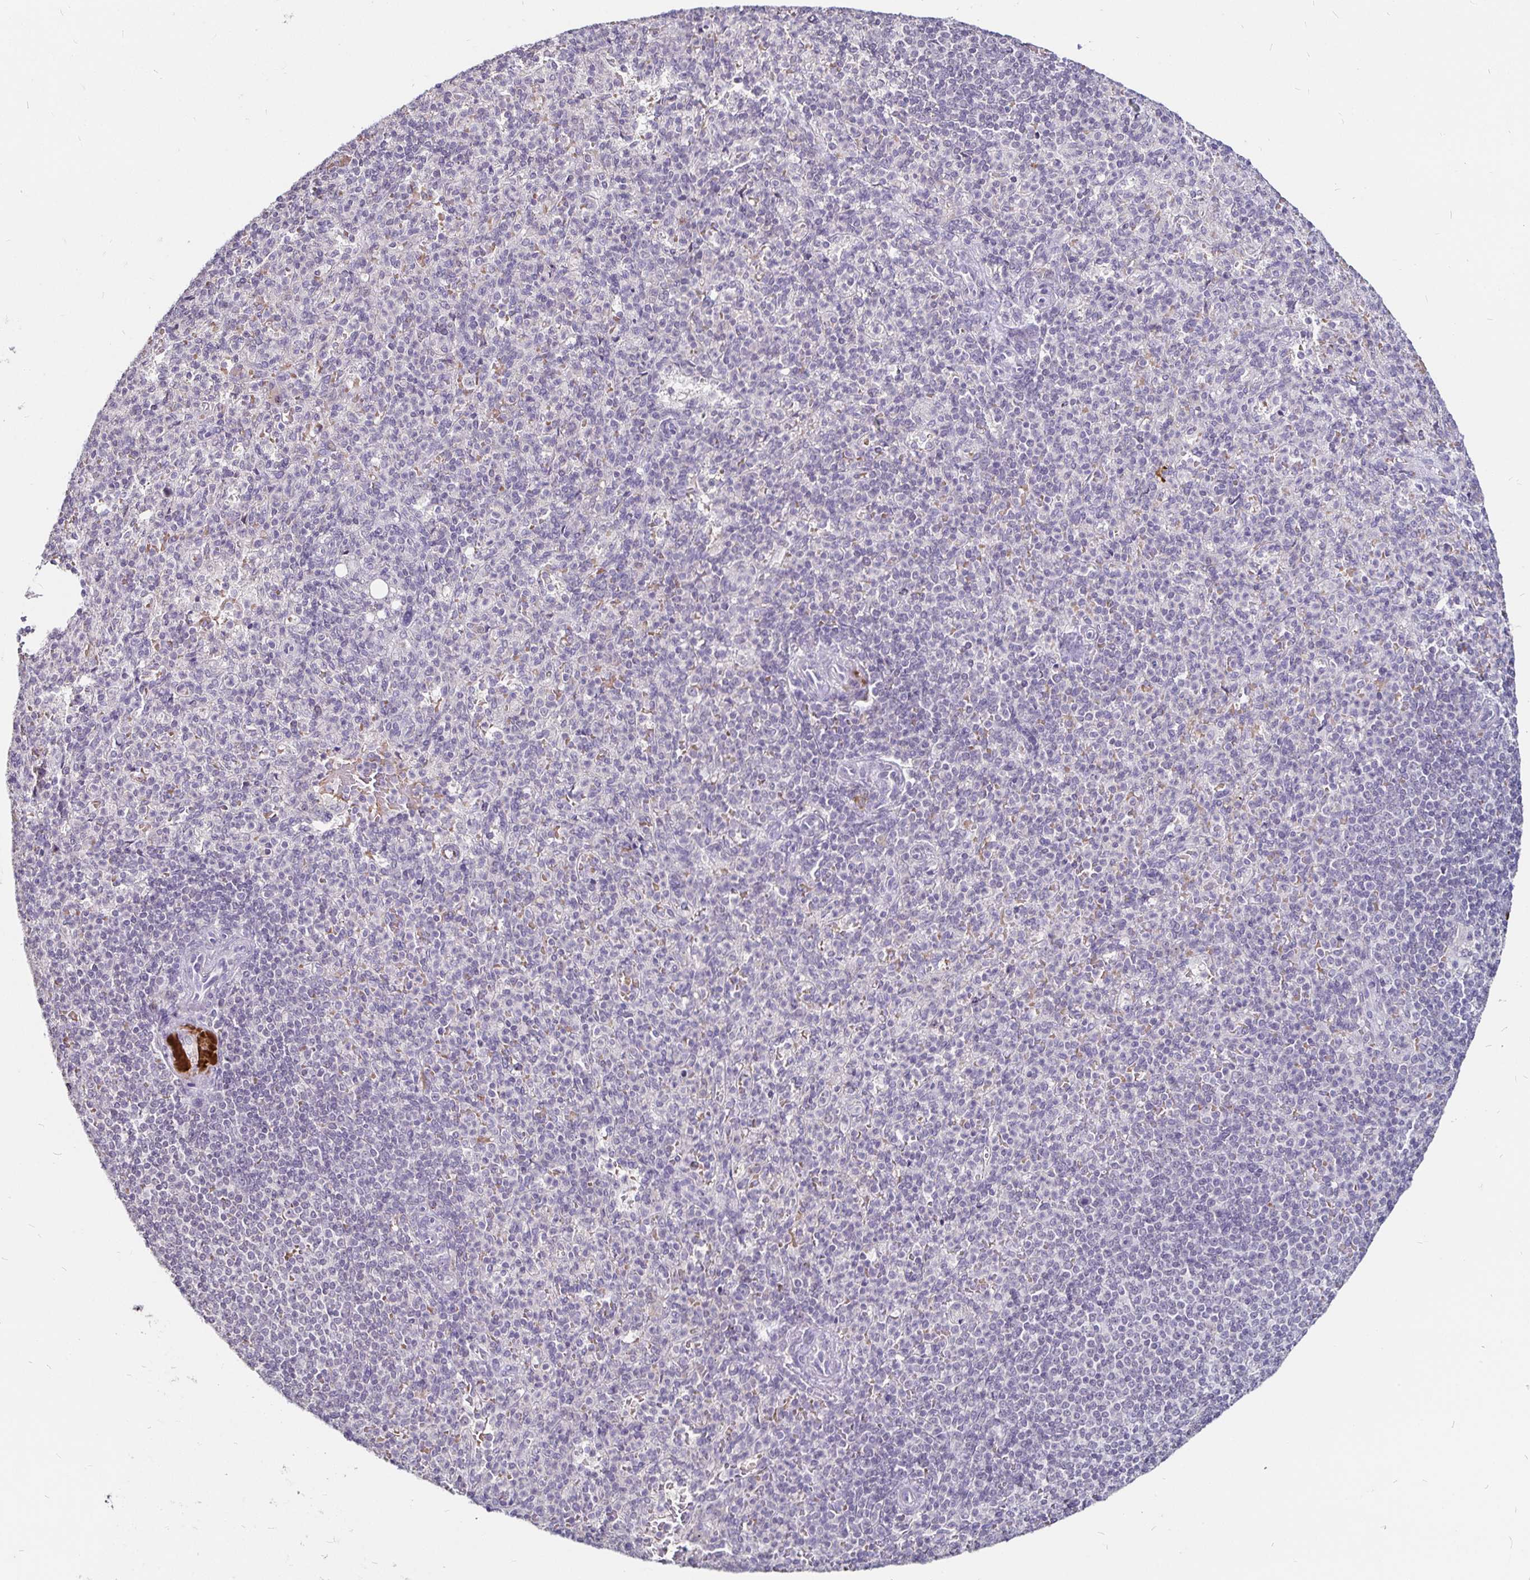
{"staining": {"intensity": "negative", "quantity": "none", "location": "none"}, "tissue": "spleen", "cell_type": "Cells in red pulp", "image_type": "normal", "snomed": [{"axis": "morphology", "description": "Normal tissue, NOS"}, {"axis": "topography", "description": "Spleen"}], "caption": "A photomicrograph of spleen stained for a protein reveals no brown staining in cells in red pulp.", "gene": "FAIM2", "patient": {"sex": "female", "age": 74}}